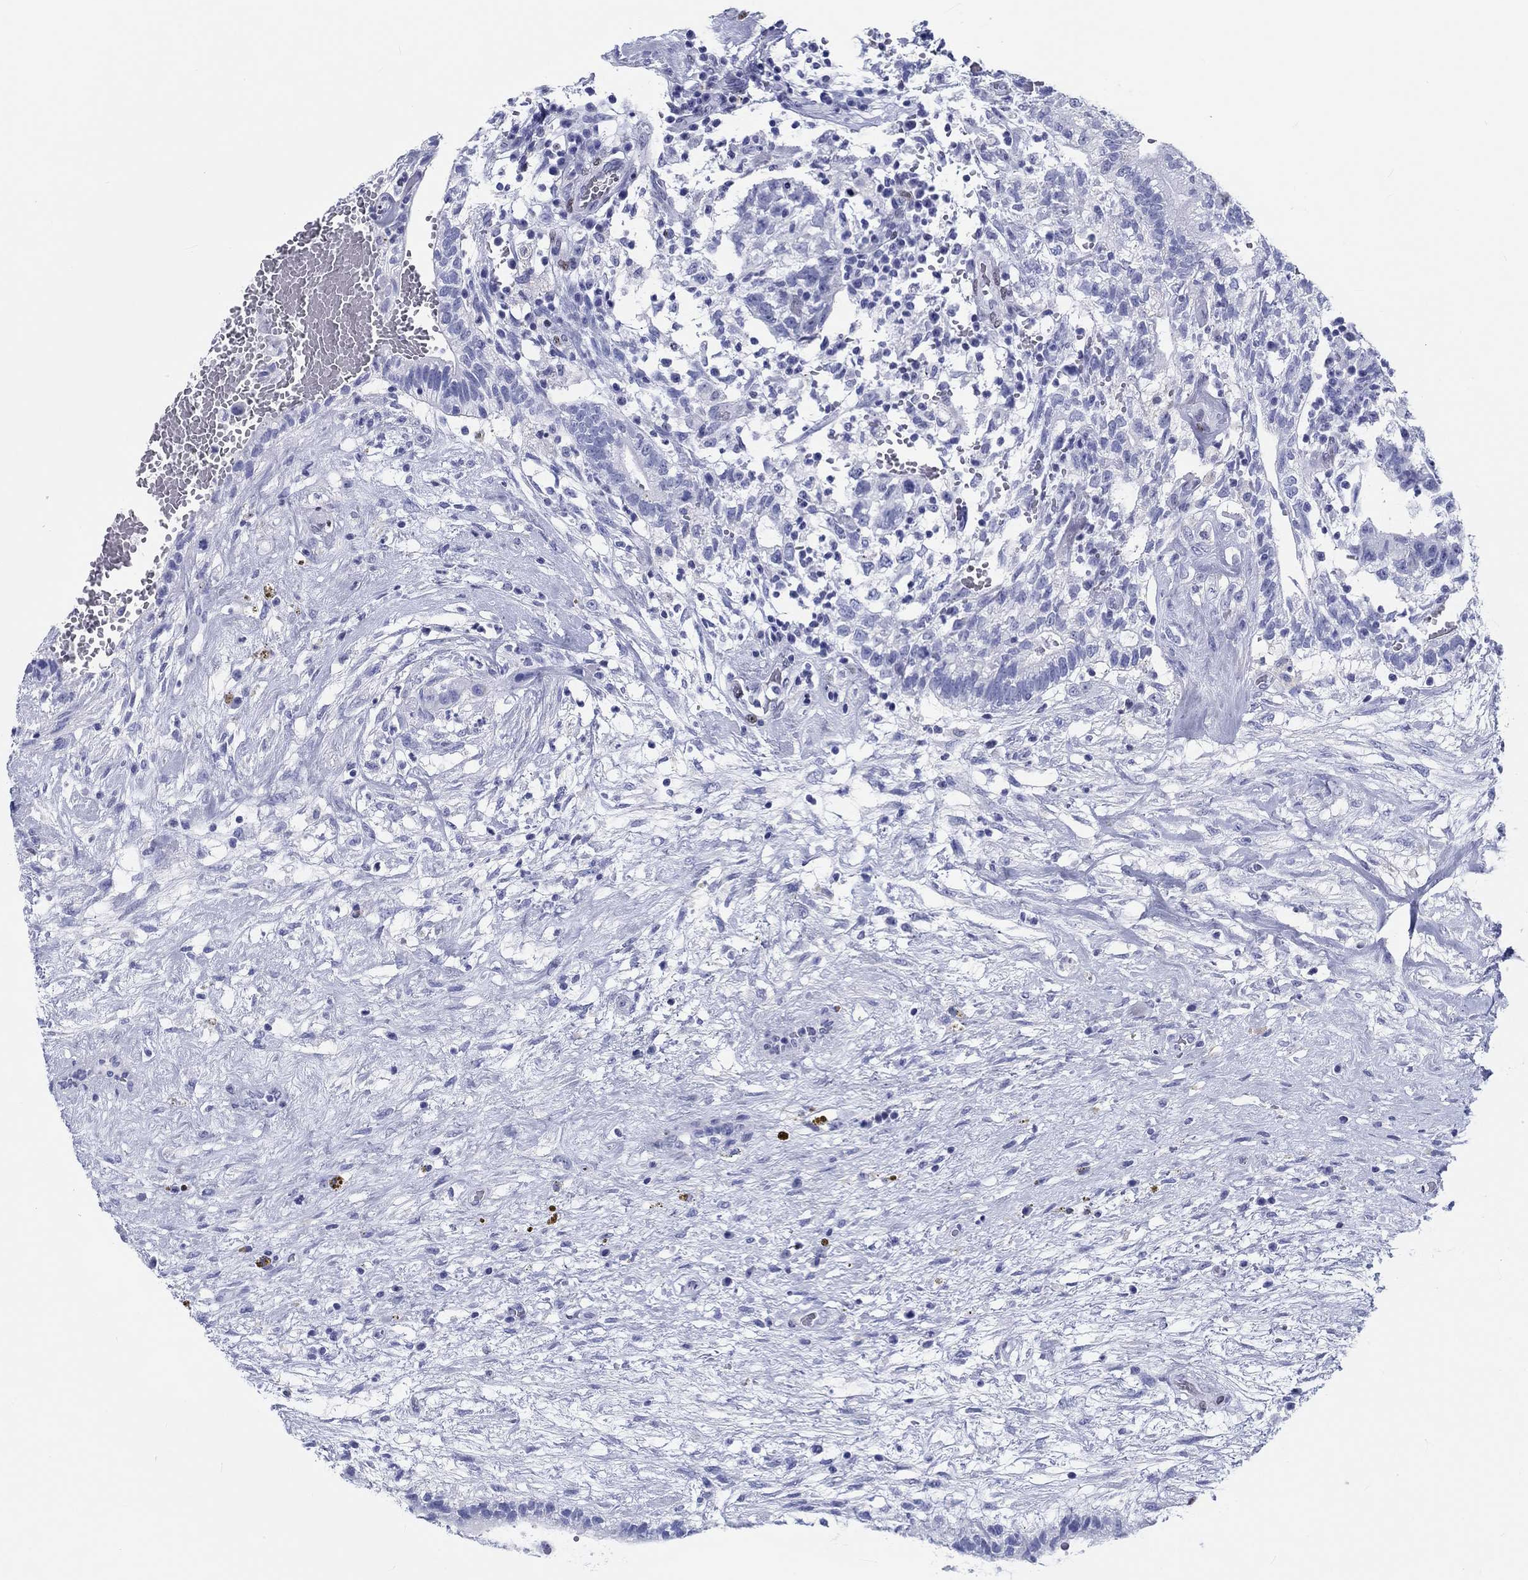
{"staining": {"intensity": "negative", "quantity": "none", "location": "none"}, "tissue": "testis cancer", "cell_type": "Tumor cells", "image_type": "cancer", "snomed": [{"axis": "morphology", "description": "Normal tissue, NOS"}, {"axis": "morphology", "description": "Carcinoma, Embryonal, NOS"}, {"axis": "topography", "description": "Testis"}, {"axis": "topography", "description": "Epididymis"}], "caption": "This micrograph is of testis cancer stained with IHC to label a protein in brown with the nuclei are counter-stained blue. There is no expression in tumor cells. The staining was performed using DAB to visualize the protein expression in brown, while the nuclei were stained in blue with hematoxylin (Magnification: 20x).", "gene": "H1-1", "patient": {"sex": "male", "age": 32}}